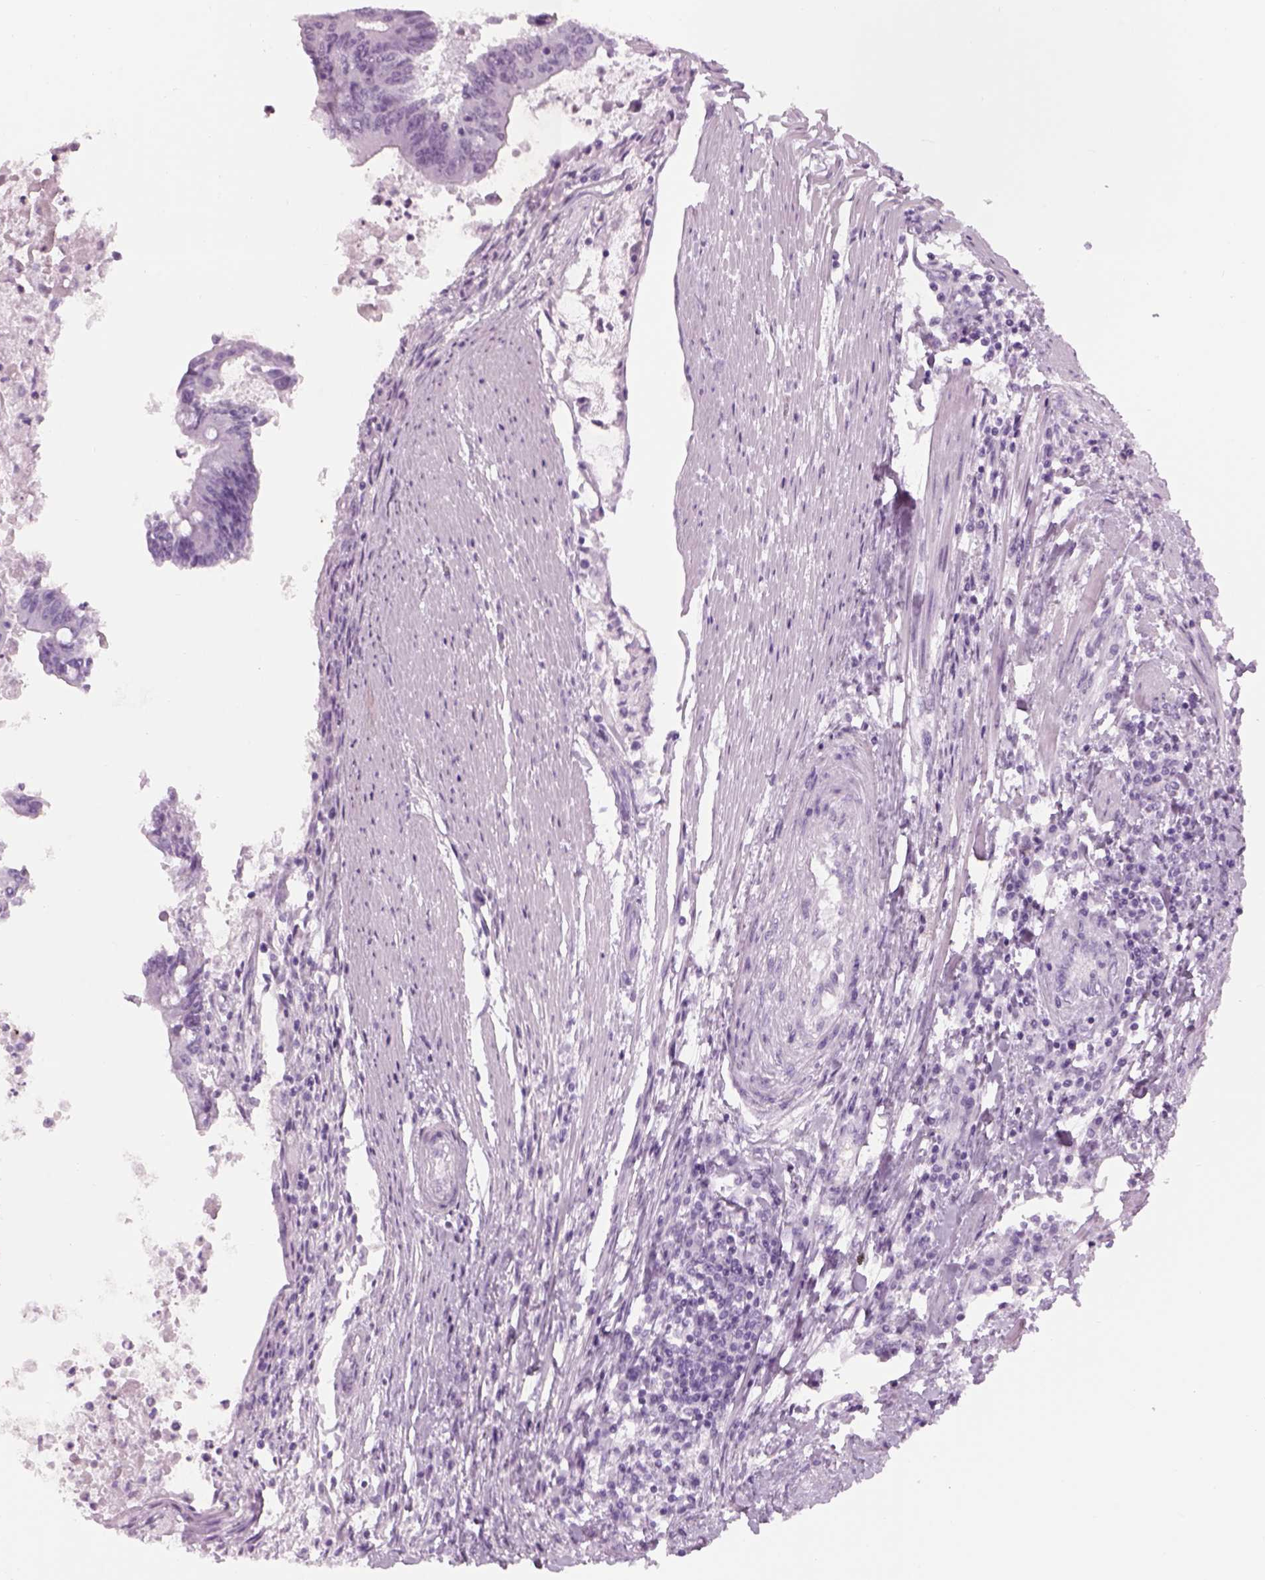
{"staining": {"intensity": "negative", "quantity": "none", "location": "none"}, "tissue": "colorectal cancer", "cell_type": "Tumor cells", "image_type": "cancer", "snomed": [{"axis": "morphology", "description": "Adenocarcinoma, NOS"}, {"axis": "topography", "description": "Colon"}], "caption": "Histopathology image shows no protein staining in tumor cells of colorectal adenocarcinoma tissue.", "gene": "PABPC1L2B", "patient": {"sex": "female", "age": 70}}